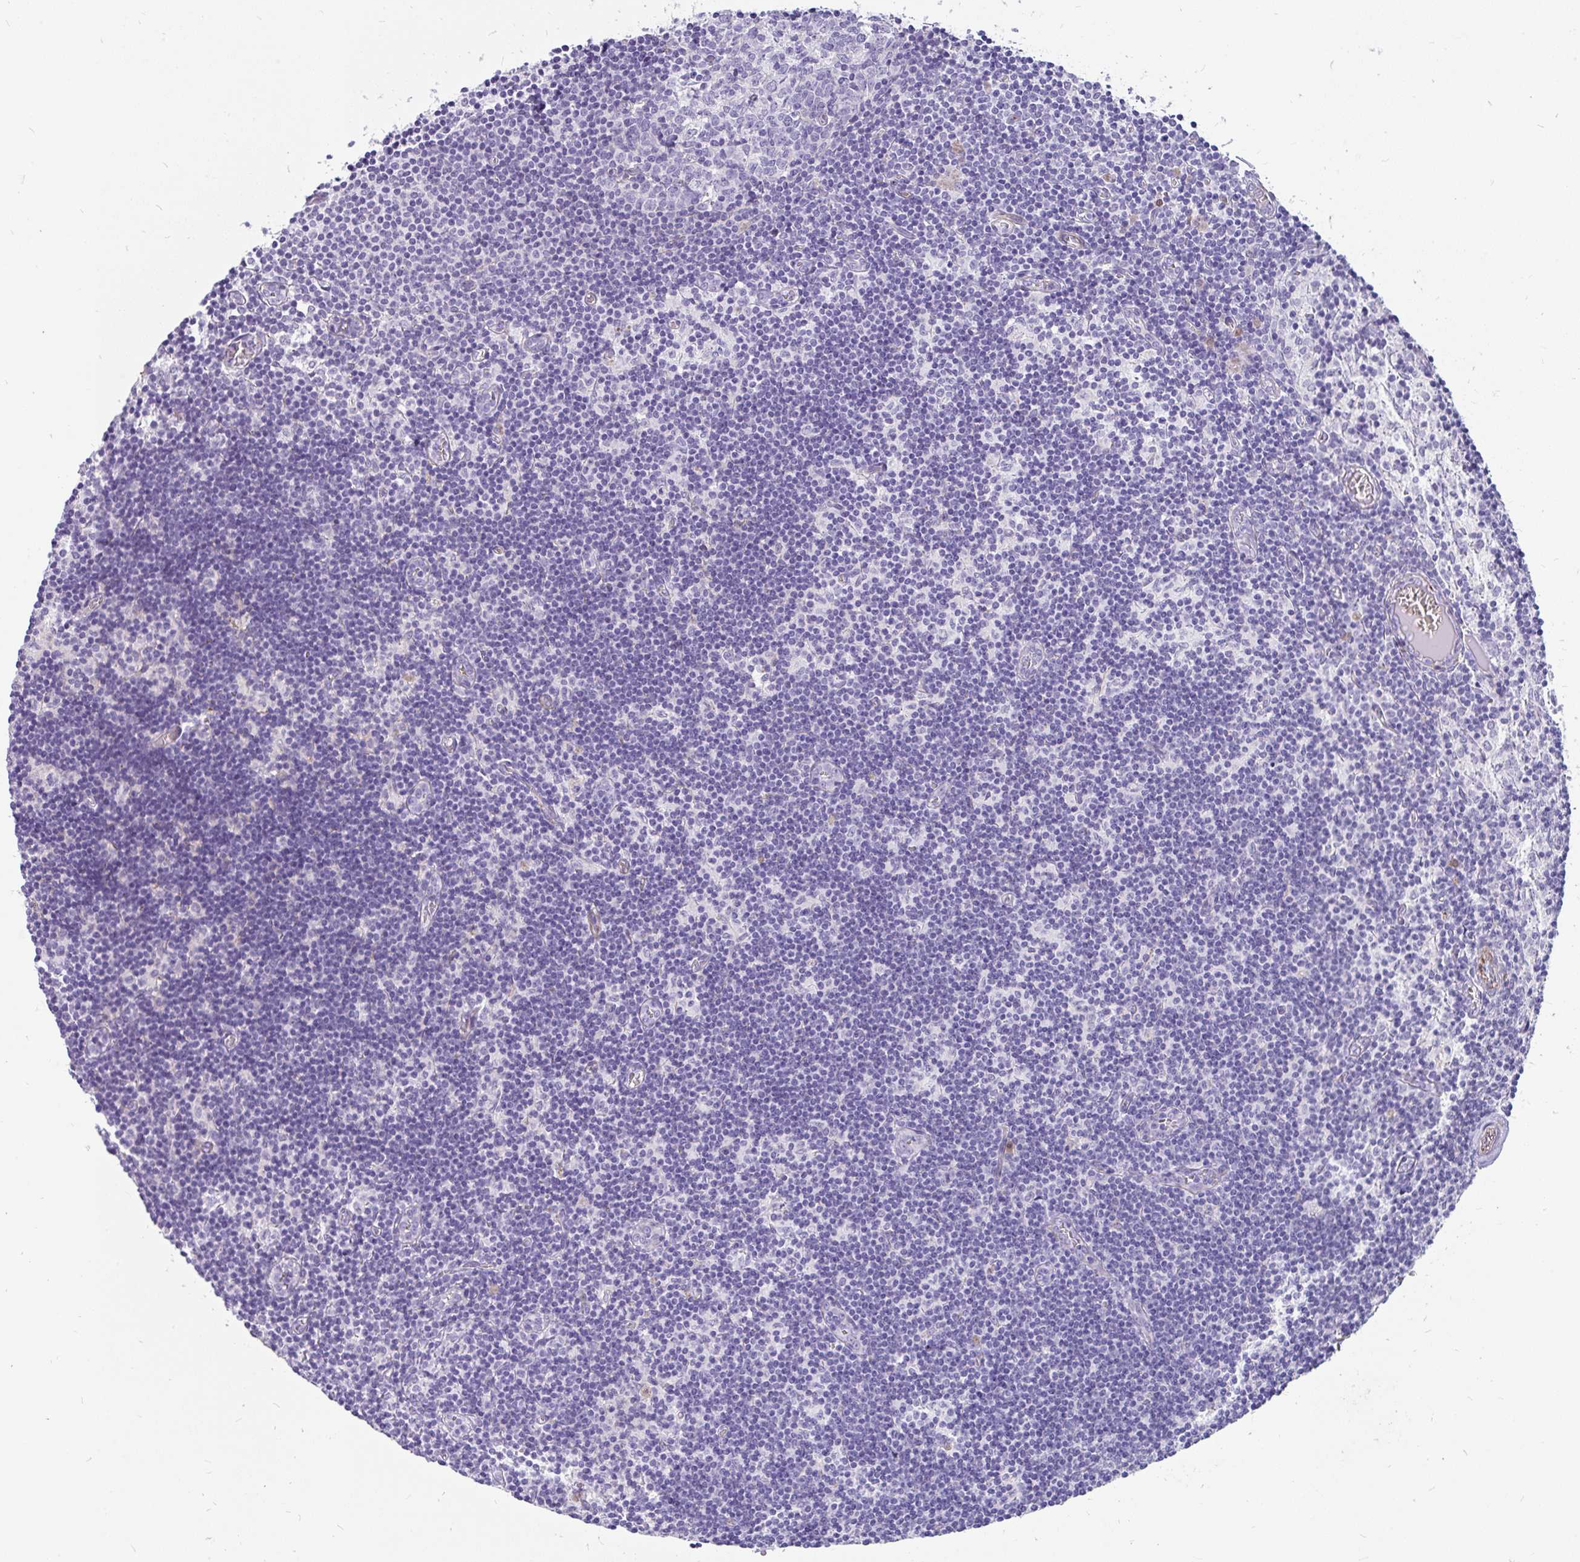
{"staining": {"intensity": "negative", "quantity": "none", "location": "none"}, "tissue": "lymph node", "cell_type": "Germinal center cells", "image_type": "normal", "snomed": [{"axis": "morphology", "description": "Normal tissue, NOS"}, {"axis": "topography", "description": "Lymph node"}], "caption": "DAB immunohistochemical staining of benign lymph node demonstrates no significant staining in germinal center cells.", "gene": "EML5", "patient": {"sex": "female", "age": 31}}